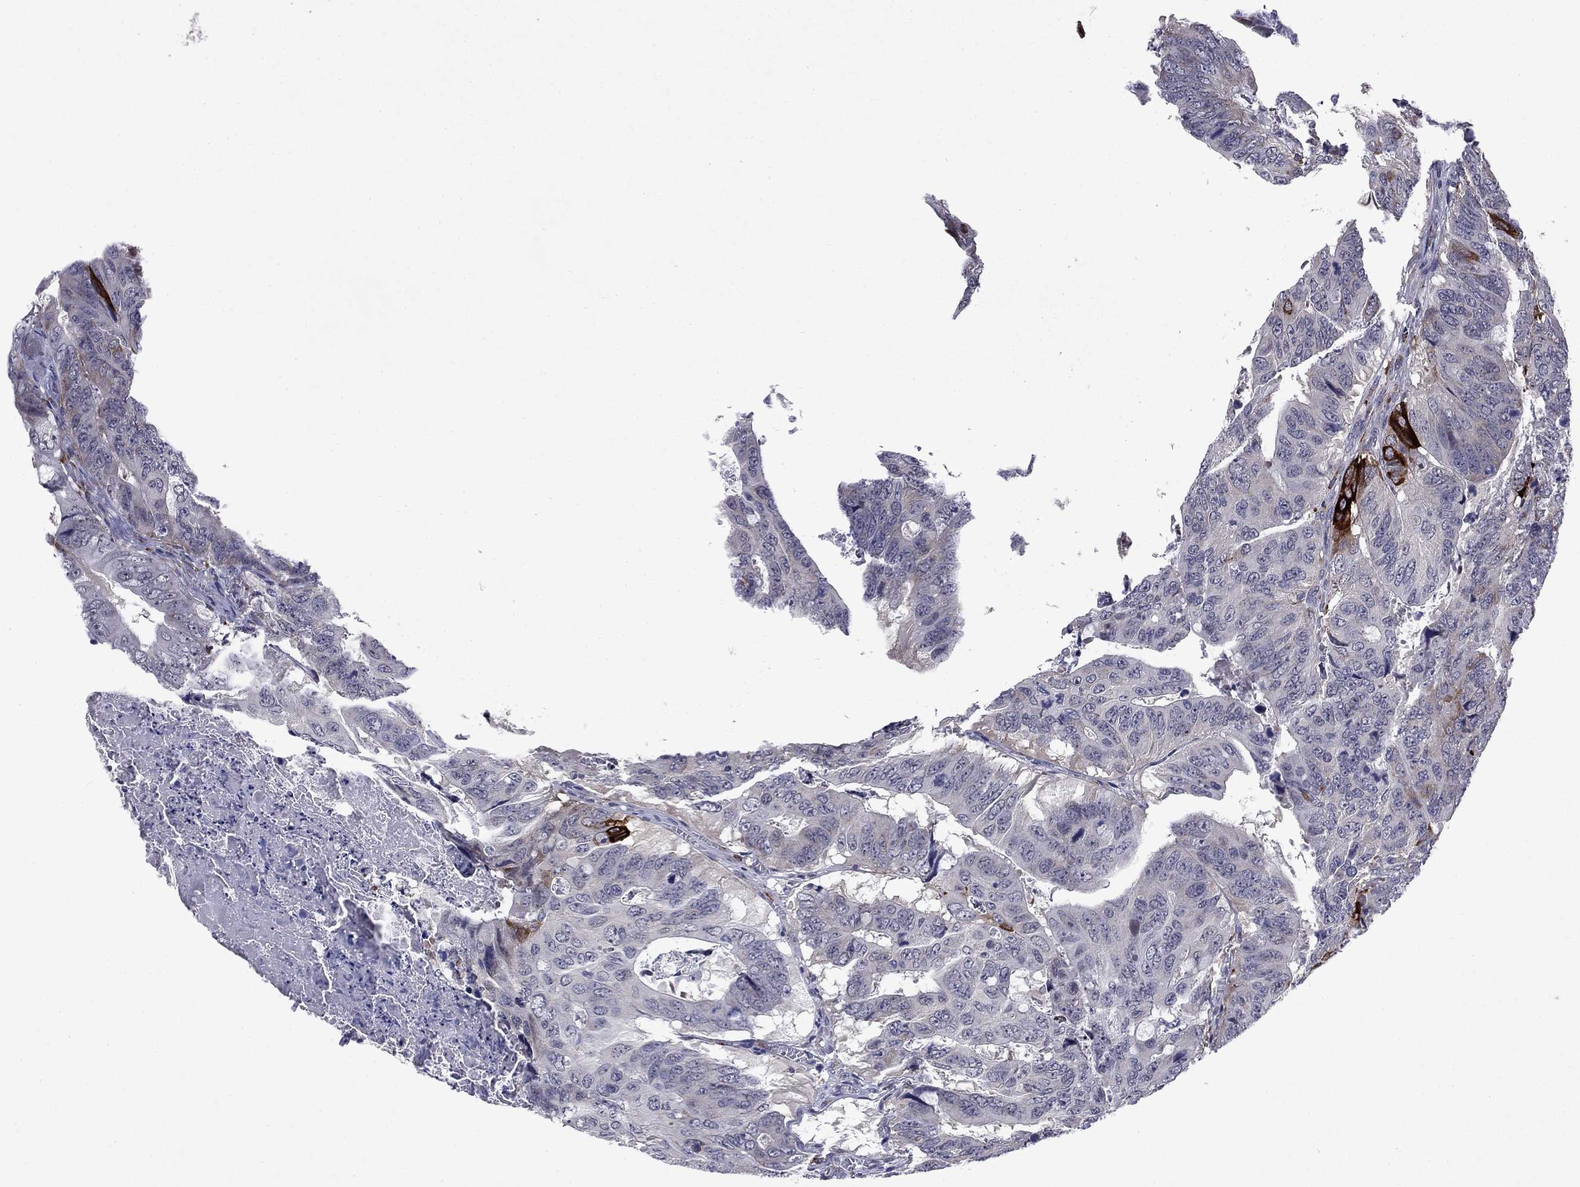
{"staining": {"intensity": "weak", "quantity": "<25%", "location": "cytoplasmic/membranous"}, "tissue": "colorectal cancer", "cell_type": "Tumor cells", "image_type": "cancer", "snomed": [{"axis": "morphology", "description": "Adenocarcinoma, NOS"}, {"axis": "topography", "description": "Colon"}], "caption": "Histopathology image shows no protein expression in tumor cells of colorectal cancer tissue.", "gene": "ECM1", "patient": {"sex": "male", "age": 79}}